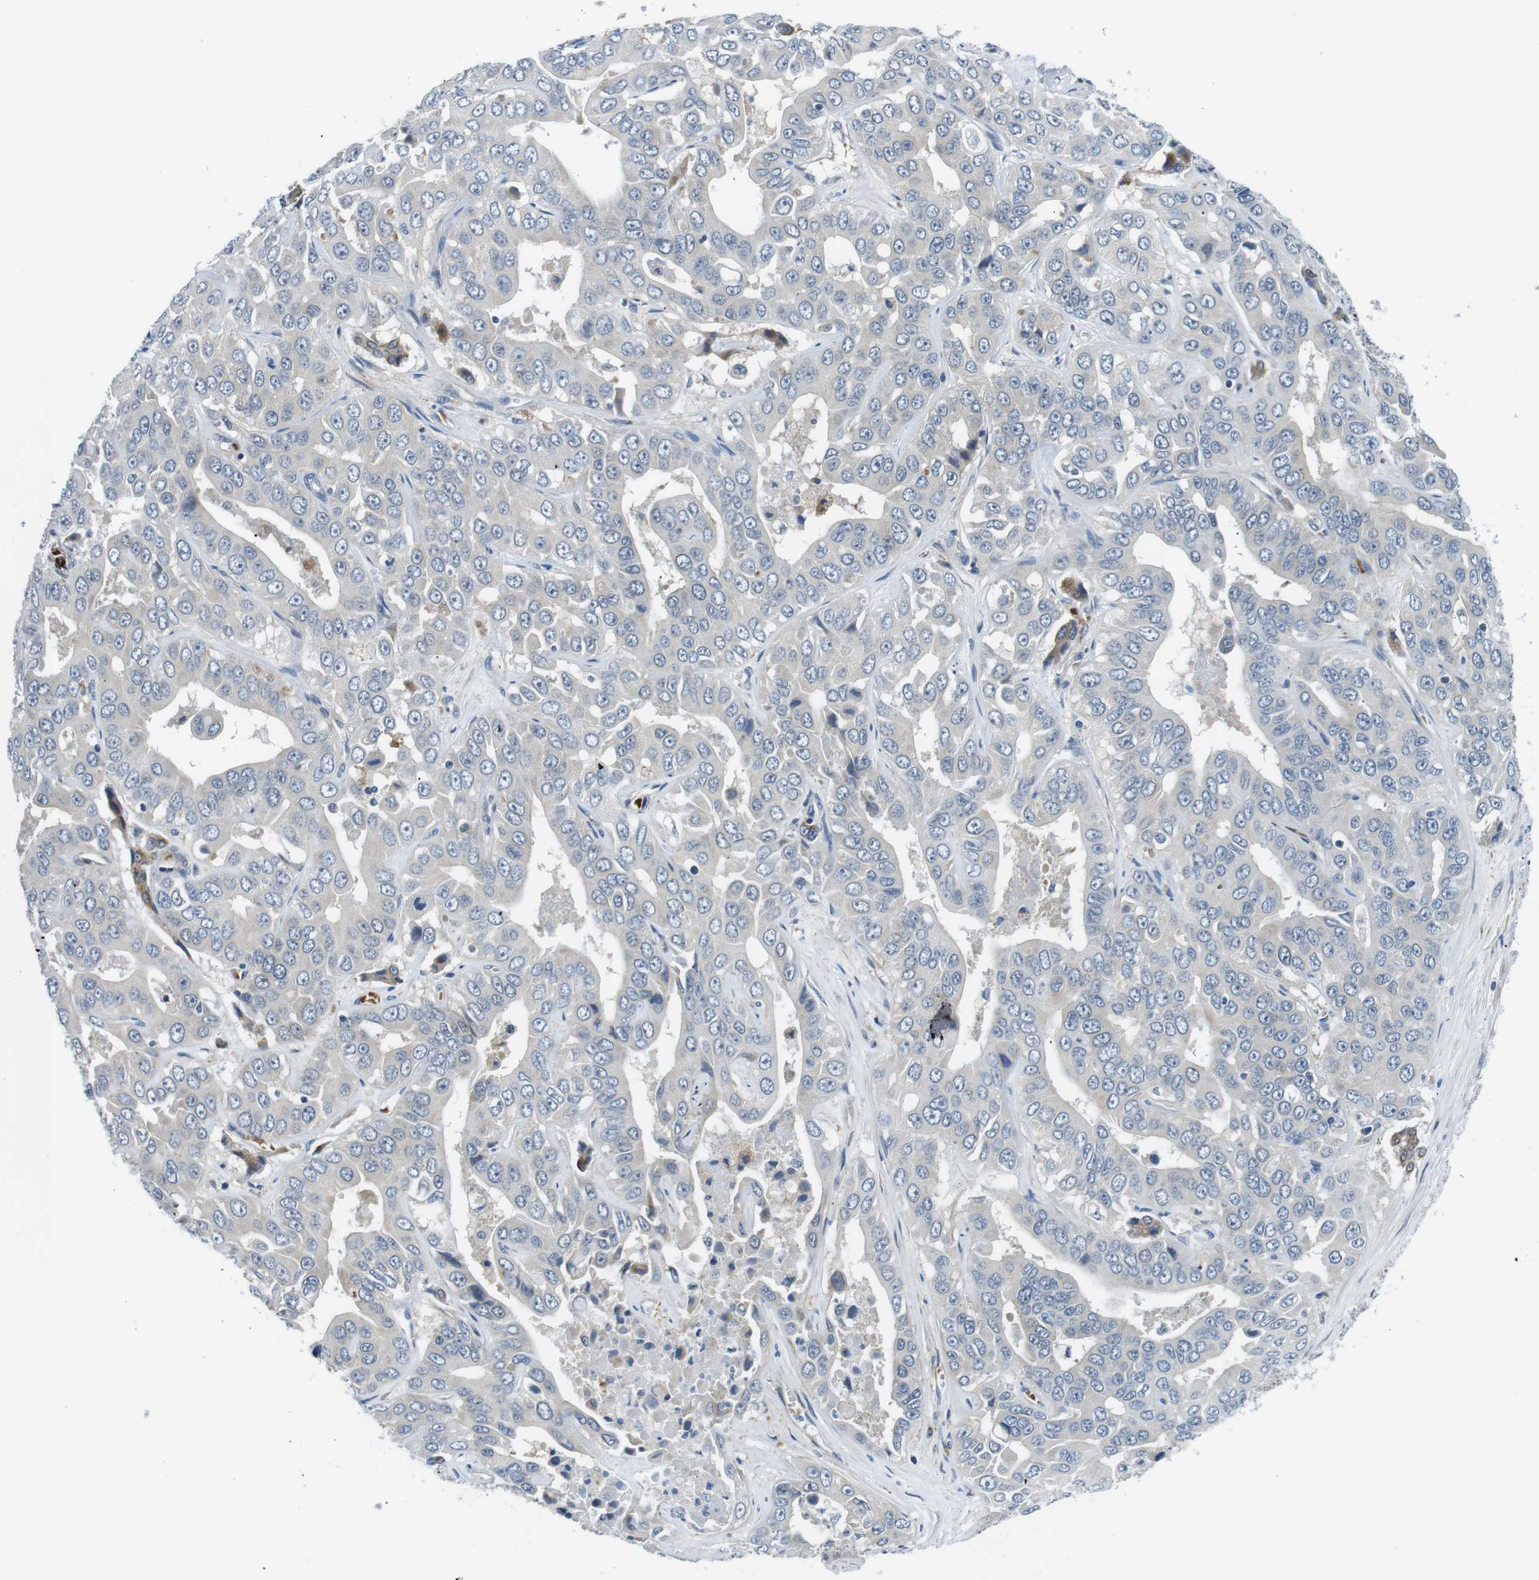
{"staining": {"intensity": "negative", "quantity": "none", "location": "none"}, "tissue": "liver cancer", "cell_type": "Tumor cells", "image_type": "cancer", "snomed": [{"axis": "morphology", "description": "Cholangiocarcinoma"}, {"axis": "topography", "description": "Liver"}], "caption": "This image is of liver cholangiocarcinoma stained with immunohistochemistry (IHC) to label a protein in brown with the nuclei are counter-stained blue. There is no staining in tumor cells. (Stains: DAB (3,3'-diaminobenzidine) IHC with hematoxylin counter stain, Microscopy: brightfield microscopy at high magnification).", "gene": "WSCD1", "patient": {"sex": "female", "age": 52}}